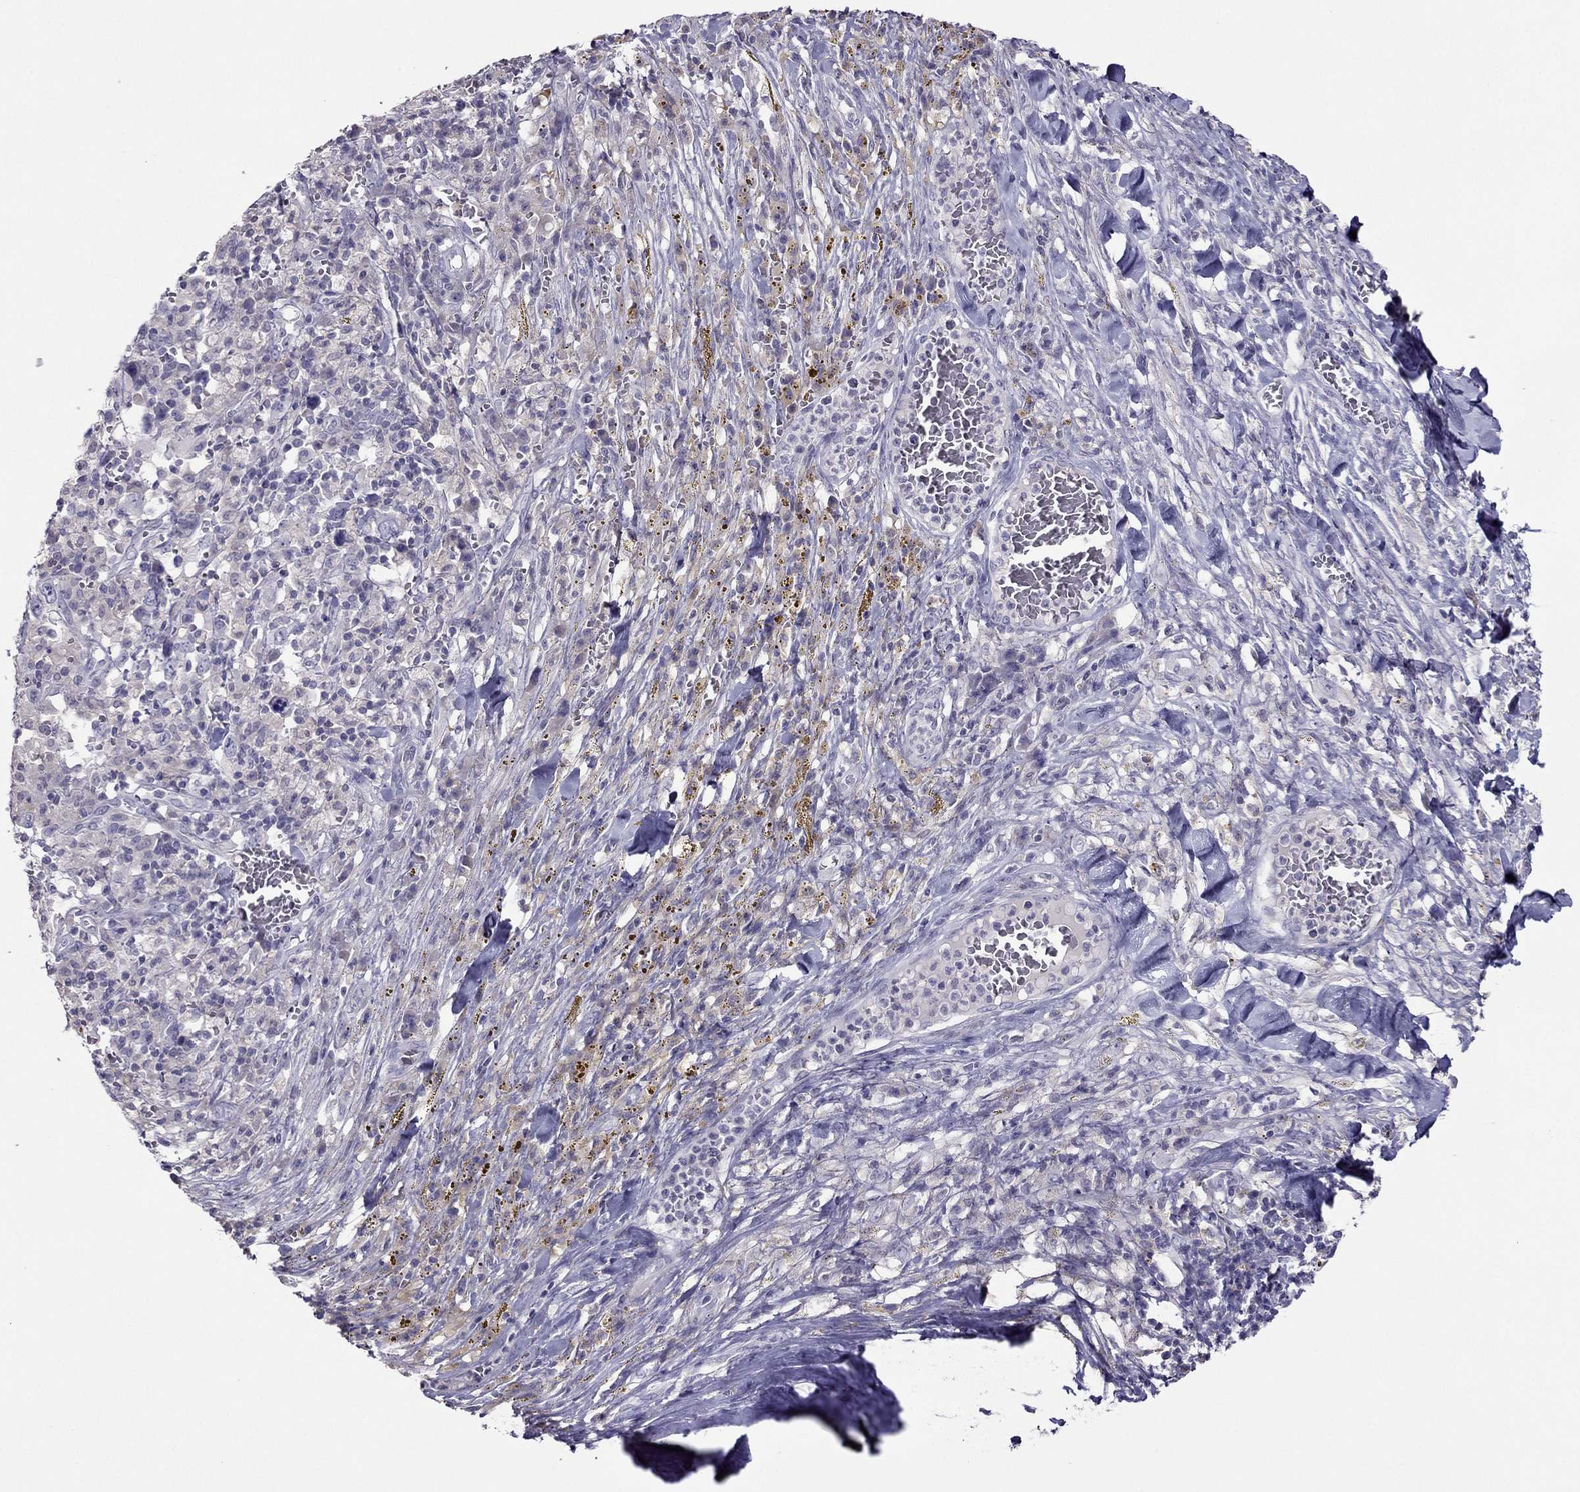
{"staining": {"intensity": "negative", "quantity": "none", "location": "none"}, "tissue": "melanoma", "cell_type": "Tumor cells", "image_type": "cancer", "snomed": [{"axis": "morphology", "description": "Malignant melanoma, NOS"}, {"axis": "topography", "description": "Skin"}], "caption": "This is an immunohistochemistry histopathology image of human malignant melanoma. There is no positivity in tumor cells.", "gene": "RGS8", "patient": {"sex": "female", "age": 91}}